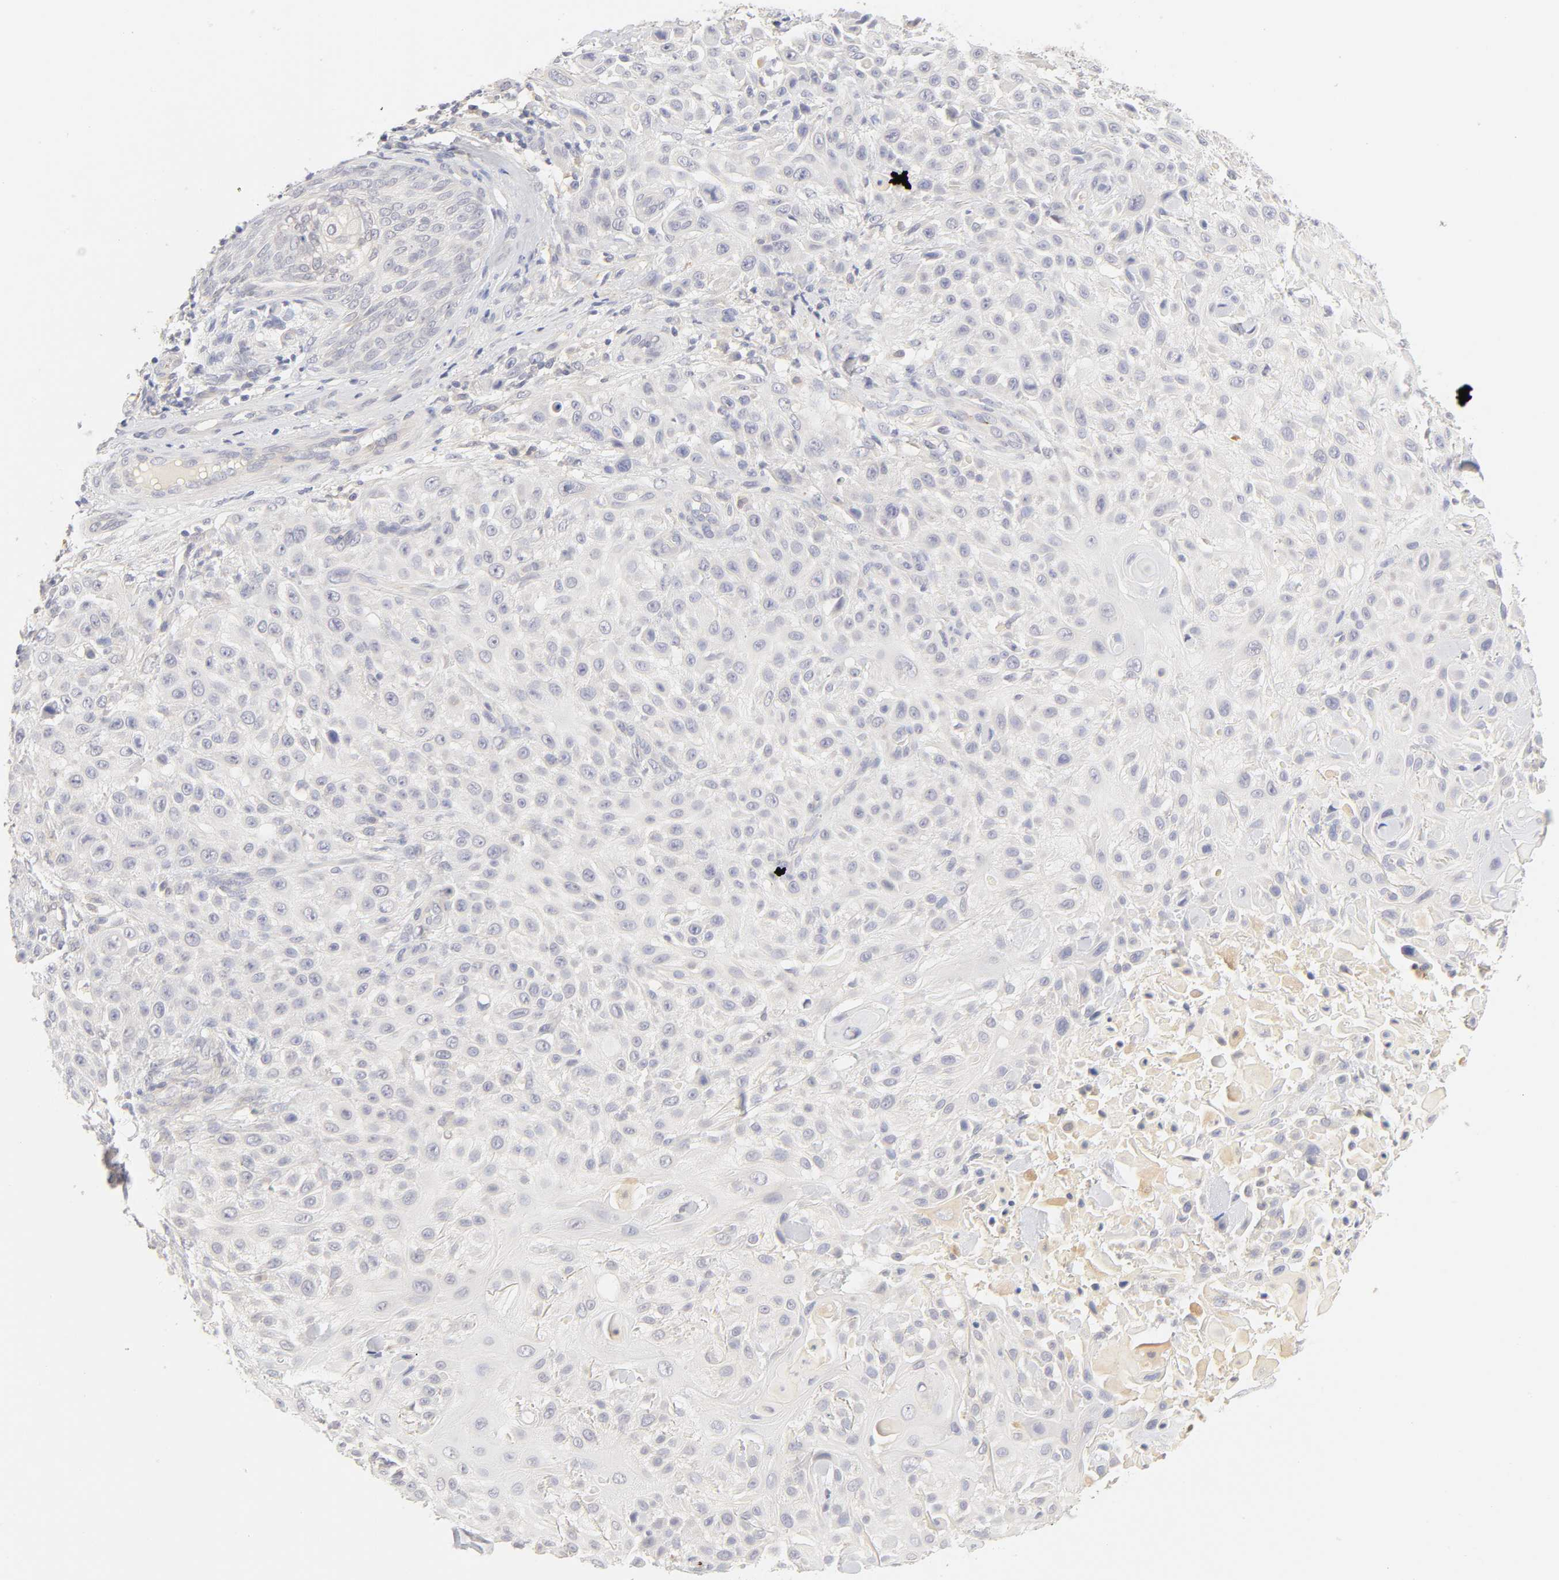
{"staining": {"intensity": "negative", "quantity": "none", "location": "none"}, "tissue": "skin cancer", "cell_type": "Tumor cells", "image_type": "cancer", "snomed": [{"axis": "morphology", "description": "Squamous cell carcinoma, NOS"}, {"axis": "topography", "description": "Skin"}], "caption": "This is an immunohistochemistry (IHC) micrograph of human skin cancer. There is no staining in tumor cells.", "gene": "CYP4B1", "patient": {"sex": "female", "age": 42}}